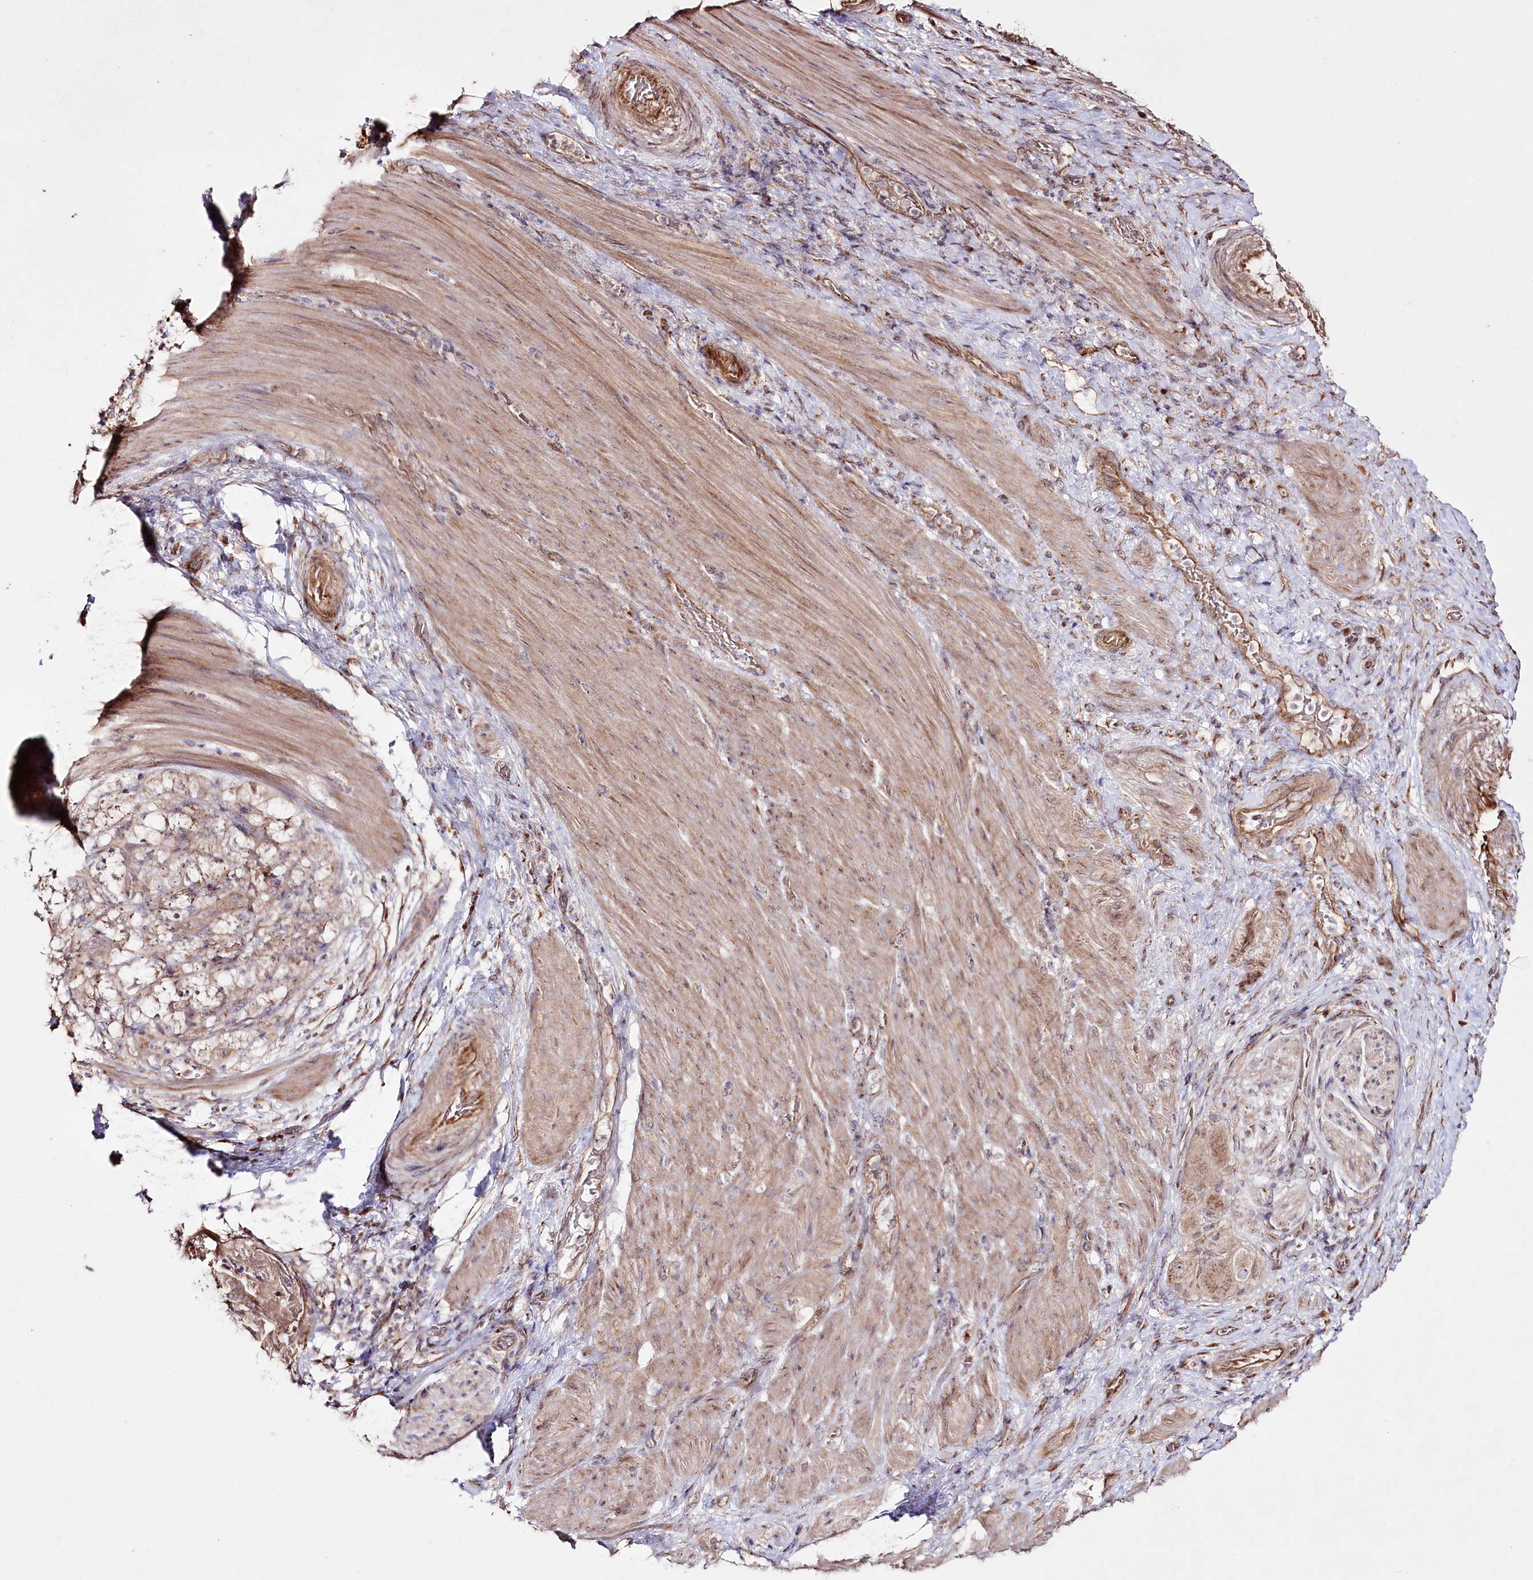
{"staining": {"intensity": "moderate", "quantity": ">75%", "location": "cytoplasmic/membranous"}, "tissue": "stomach cancer", "cell_type": "Tumor cells", "image_type": "cancer", "snomed": [{"axis": "morphology", "description": "Adenocarcinoma, NOS"}, {"axis": "topography", "description": "Stomach"}], "caption": "IHC staining of stomach adenocarcinoma, which demonstrates medium levels of moderate cytoplasmic/membranous staining in about >75% of tumor cells indicating moderate cytoplasmic/membranous protein positivity. The staining was performed using DAB (3,3'-diaminobenzidine) (brown) for protein detection and nuclei were counterstained in hematoxylin (blue).", "gene": "REXO2", "patient": {"sex": "male", "age": 48}}